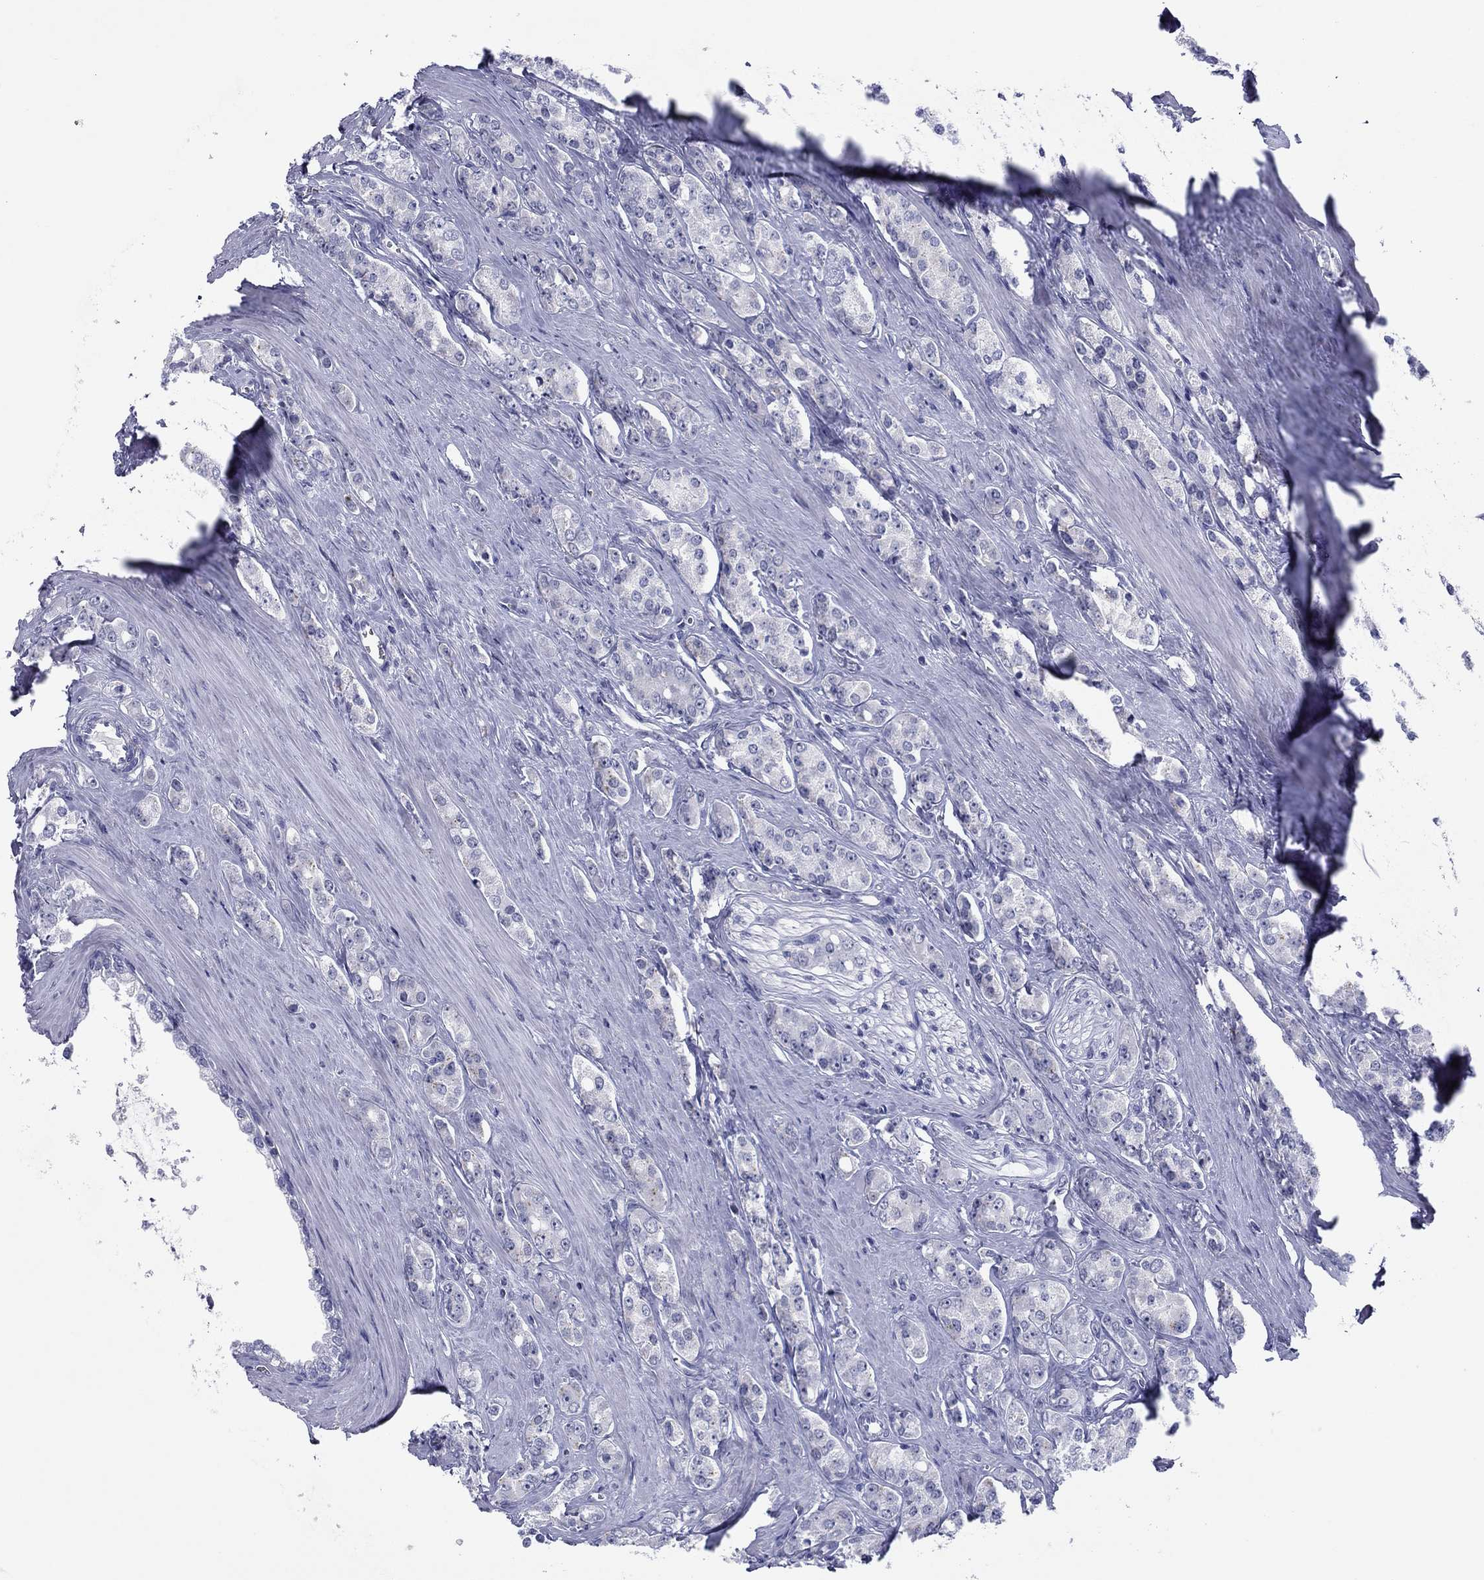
{"staining": {"intensity": "negative", "quantity": "none", "location": "none"}, "tissue": "prostate cancer", "cell_type": "Tumor cells", "image_type": "cancer", "snomed": [{"axis": "morphology", "description": "Adenocarcinoma, NOS"}, {"axis": "topography", "description": "Prostate"}], "caption": "Immunohistochemistry image of adenocarcinoma (prostate) stained for a protein (brown), which demonstrates no positivity in tumor cells.", "gene": "TCFL5", "patient": {"sex": "male", "age": 67}}